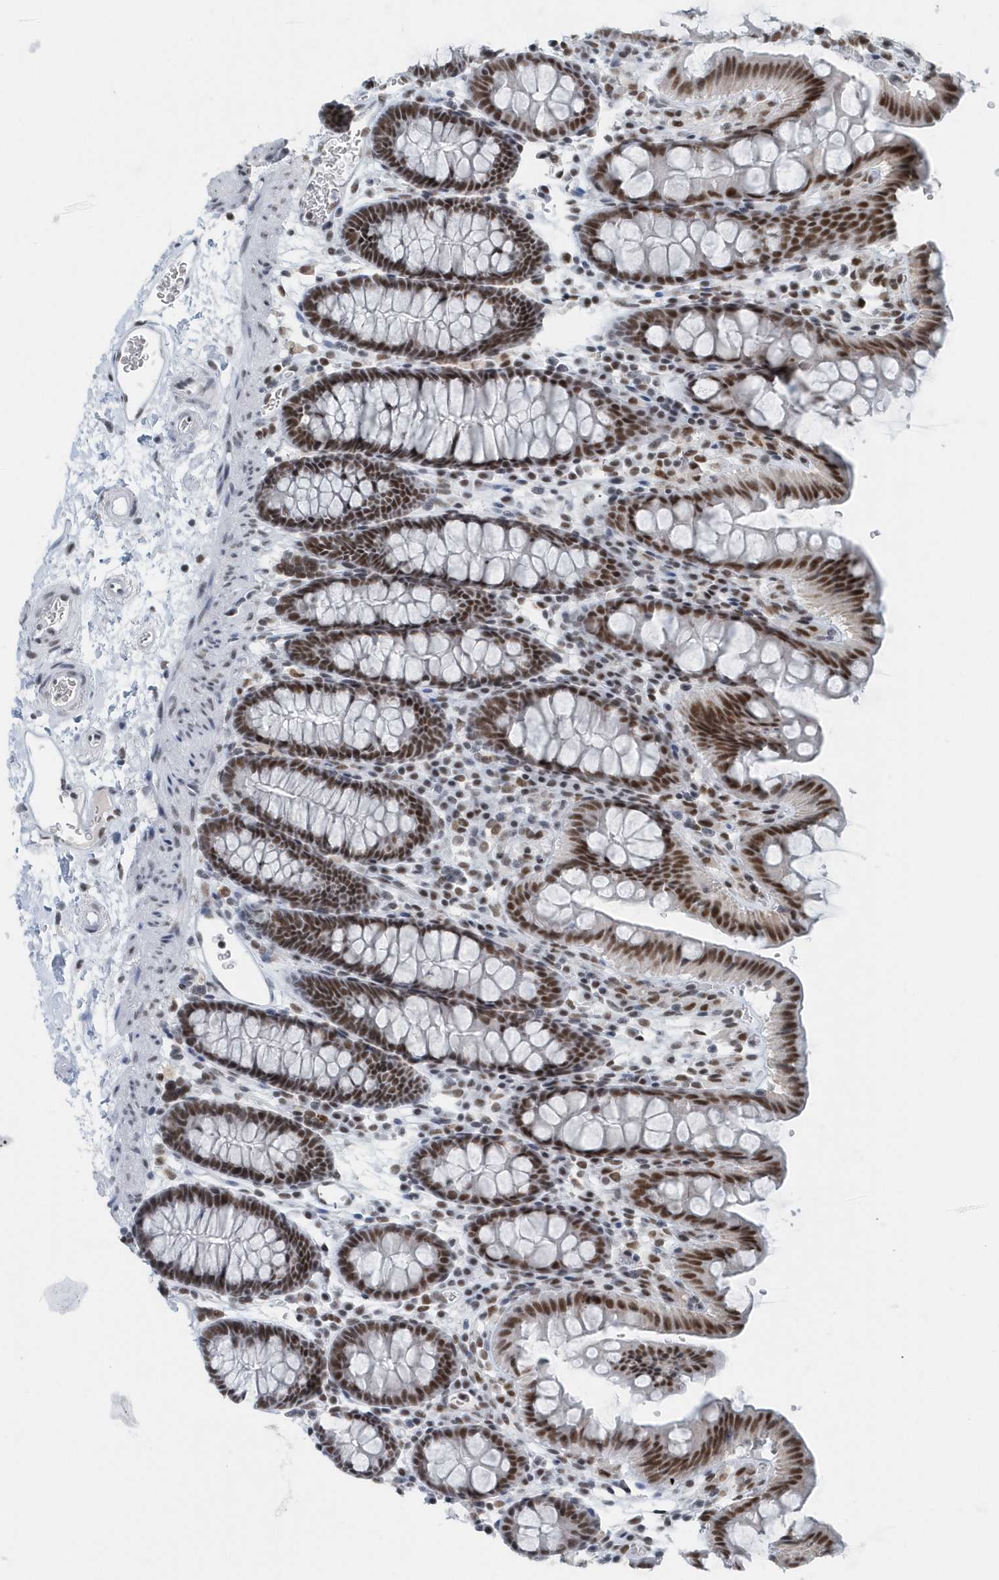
{"staining": {"intensity": "moderate", "quantity": ">75%", "location": "nuclear"}, "tissue": "colon", "cell_type": "Endothelial cells", "image_type": "normal", "snomed": [{"axis": "morphology", "description": "Normal tissue, NOS"}, {"axis": "topography", "description": "Colon"}], "caption": "High-power microscopy captured an immunohistochemistry (IHC) histopathology image of normal colon, revealing moderate nuclear staining in approximately >75% of endothelial cells.", "gene": "FIP1L1", "patient": {"sex": "male", "age": 75}}